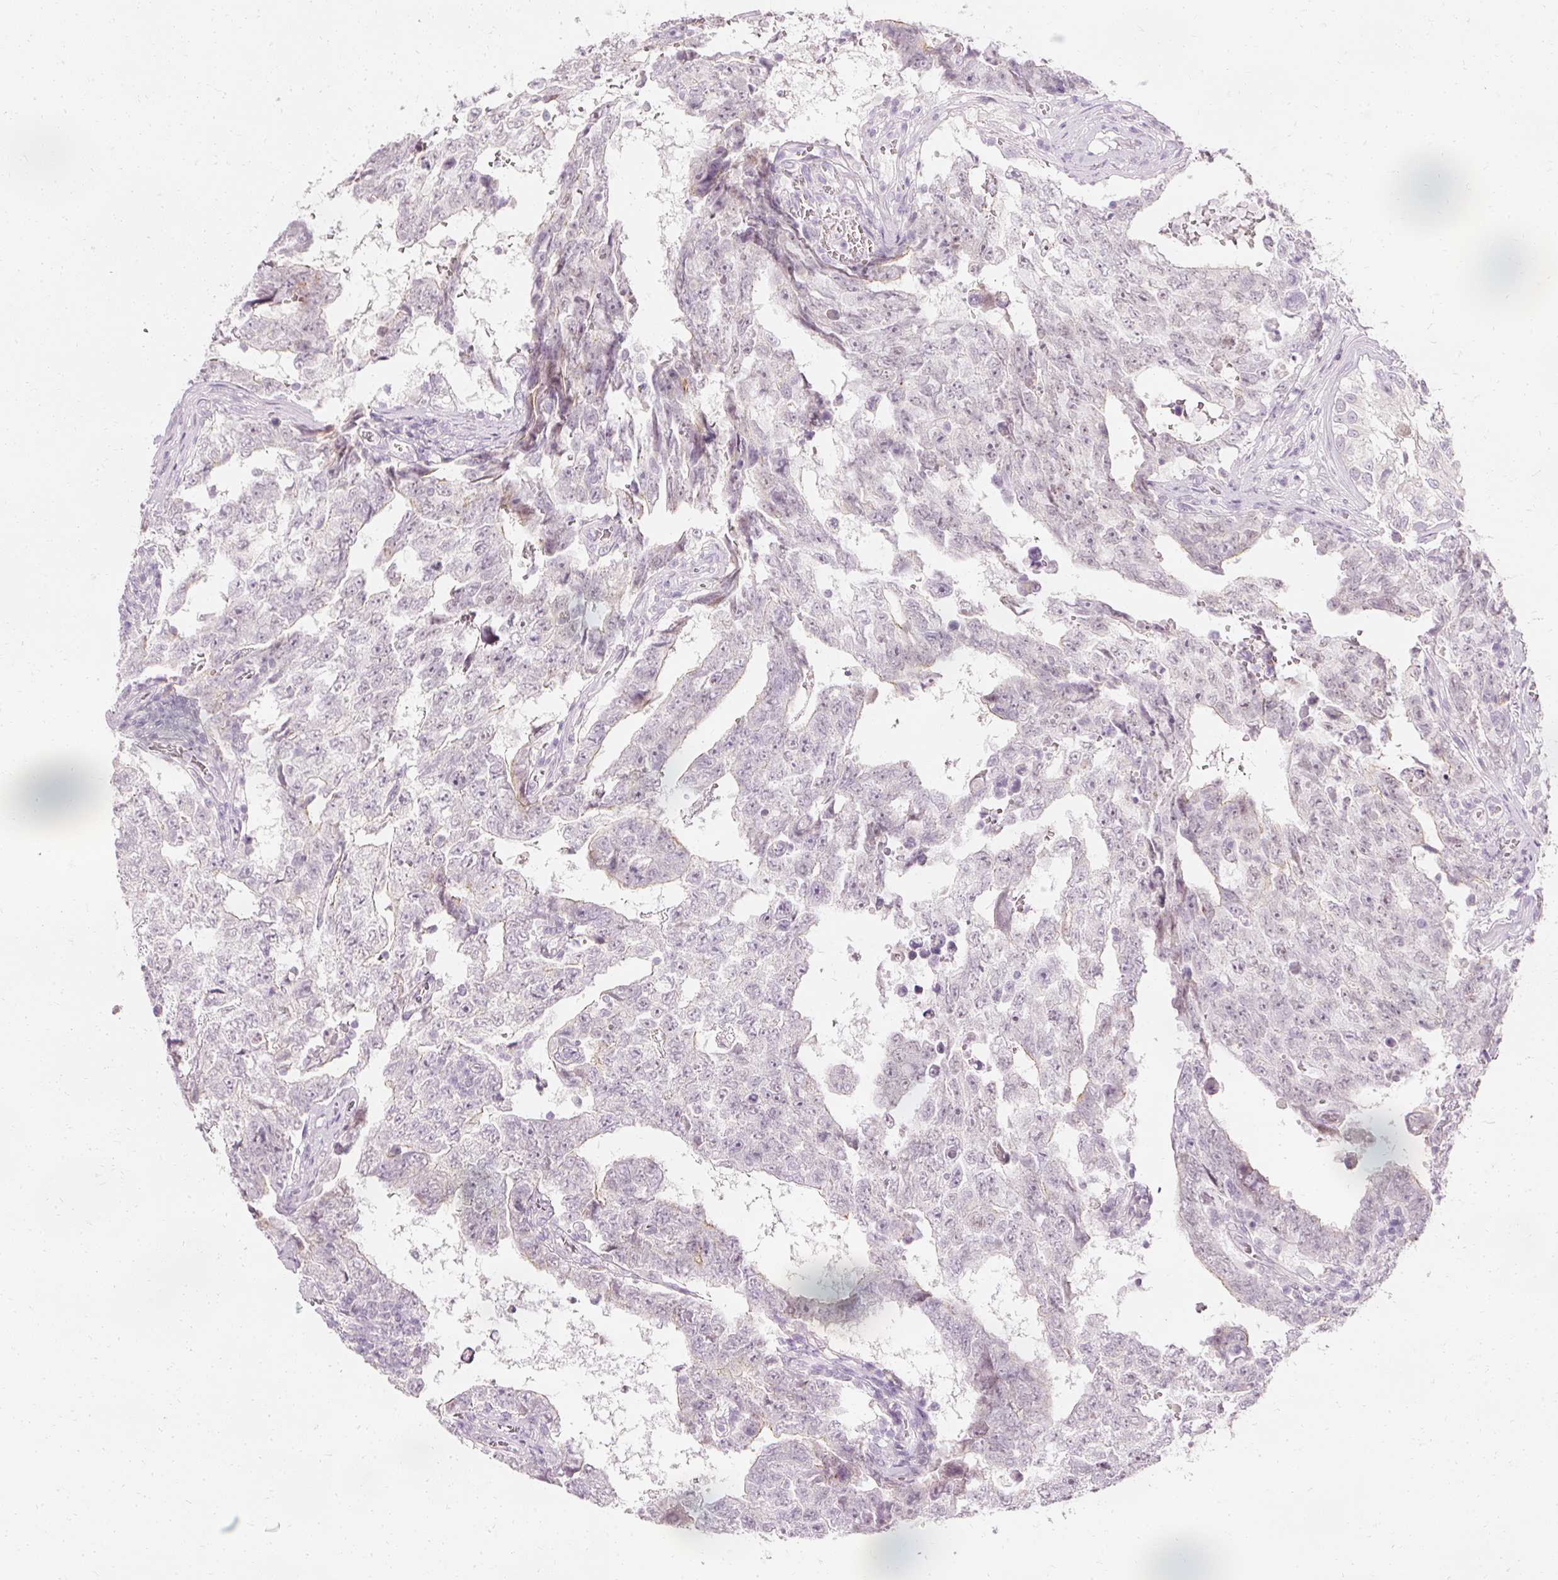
{"staining": {"intensity": "negative", "quantity": "none", "location": "none"}, "tissue": "testis cancer", "cell_type": "Tumor cells", "image_type": "cancer", "snomed": [{"axis": "morphology", "description": "Carcinoma, Embryonal, NOS"}, {"axis": "topography", "description": "Testis"}], "caption": "This image is of testis cancer stained with immunohistochemistry to label a protein in brown with the nuclei are counter-stained blue. There is no expression in tumor cells.", "gene": "ELAVL3", "patient": {"sex": "male", "age": 25}}